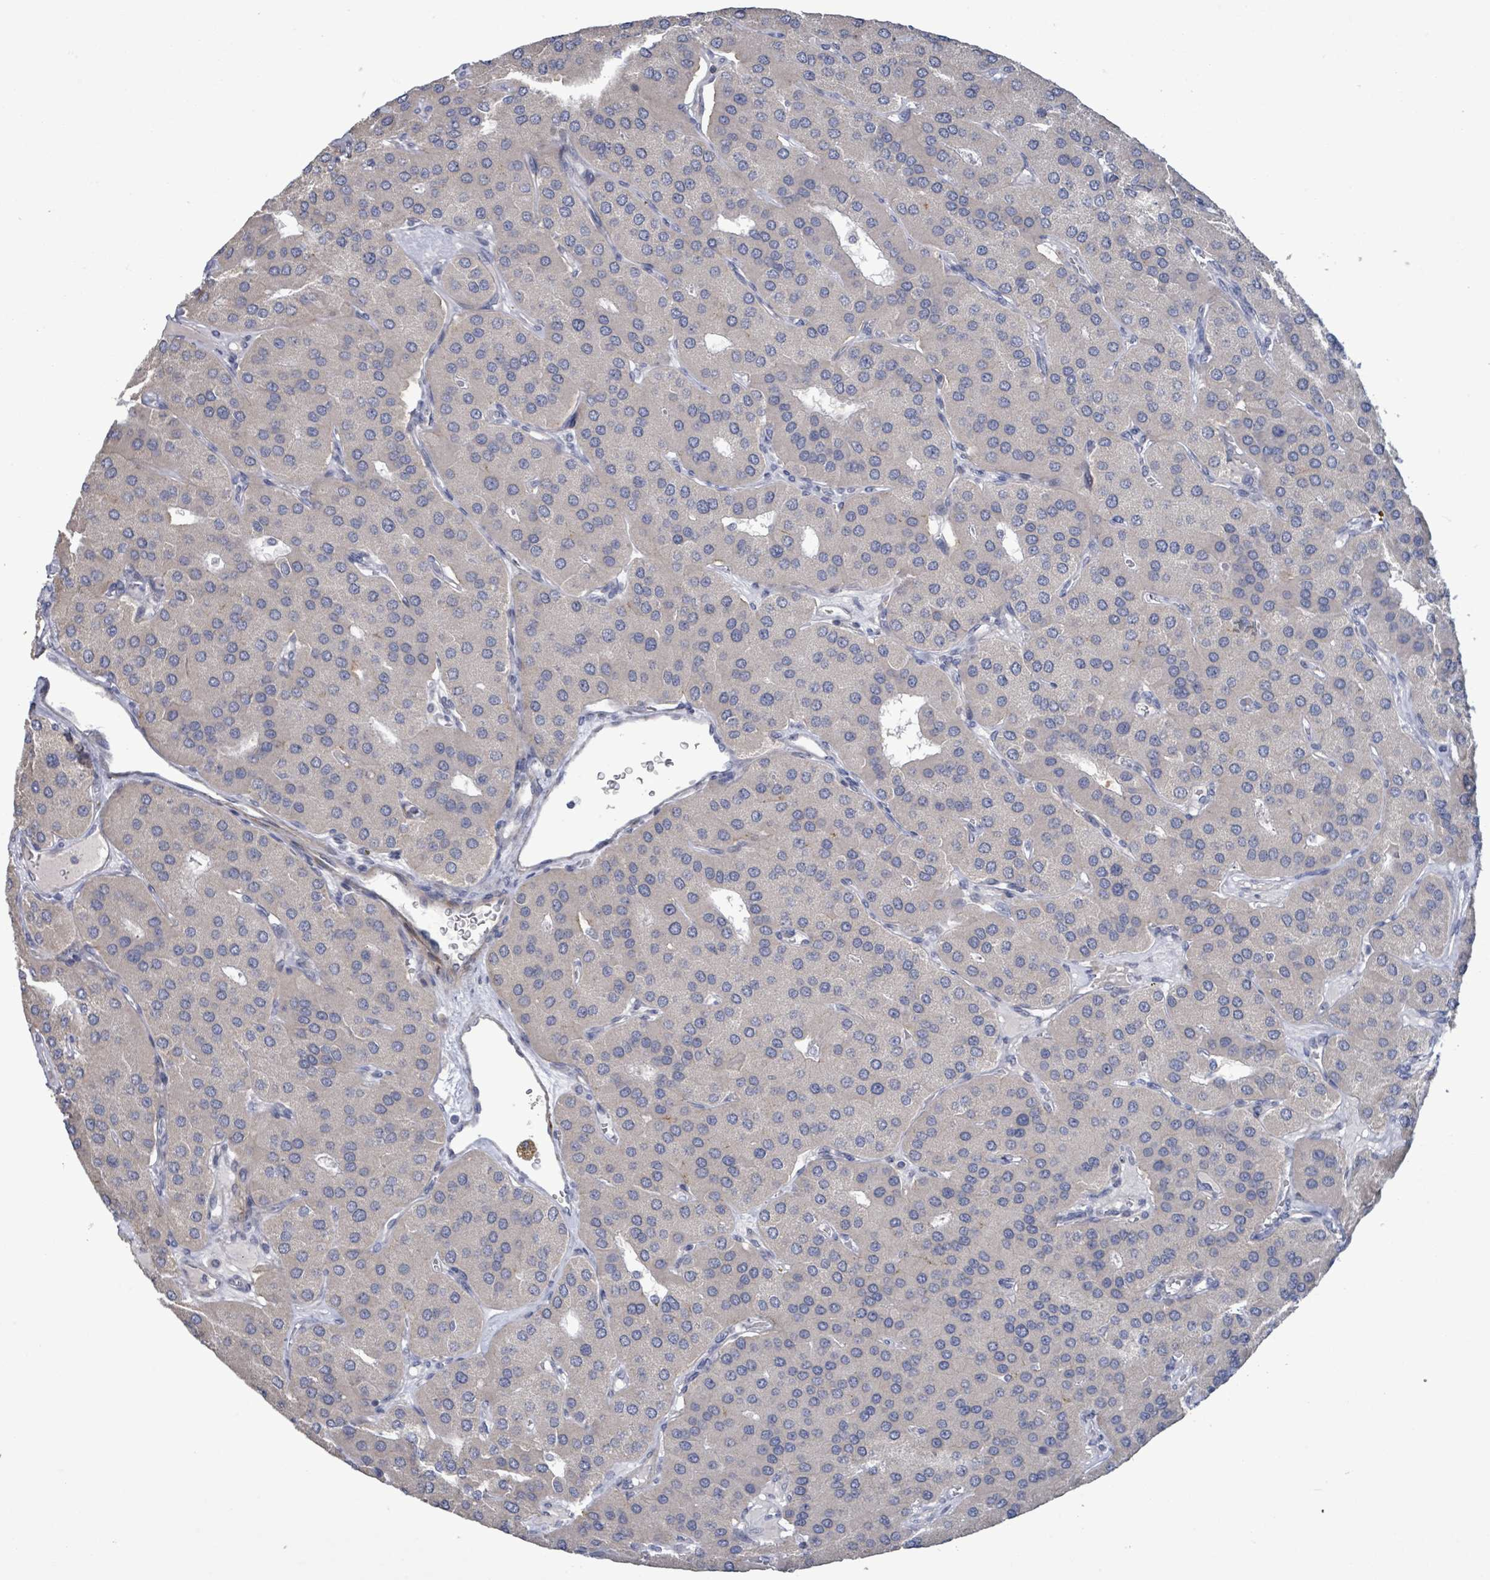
{"staining": {"intensity": "negative", "quantity": "none", "location": "none"}, "tissue": "parathyroid gland", "cell_type": "Glandular cells", "image_type": "normal", "snomed": [{"axis": "morphology", "description": "Normal tissue, NOS"}, {"axis": "morphology", "description": "Adenoma, NOS"}, {"axis": "topography", "description": "Parathyroid gland"}], "caption": "Normal parathyroid gland was stained to show a protein in brown. There is no significant staining in glandular cells. (DAB (3,3'-diaminobenzidine) IHC, high magnification).", "gene": "AMMECR1", "patient": {"sex": "female", "age": 86}}